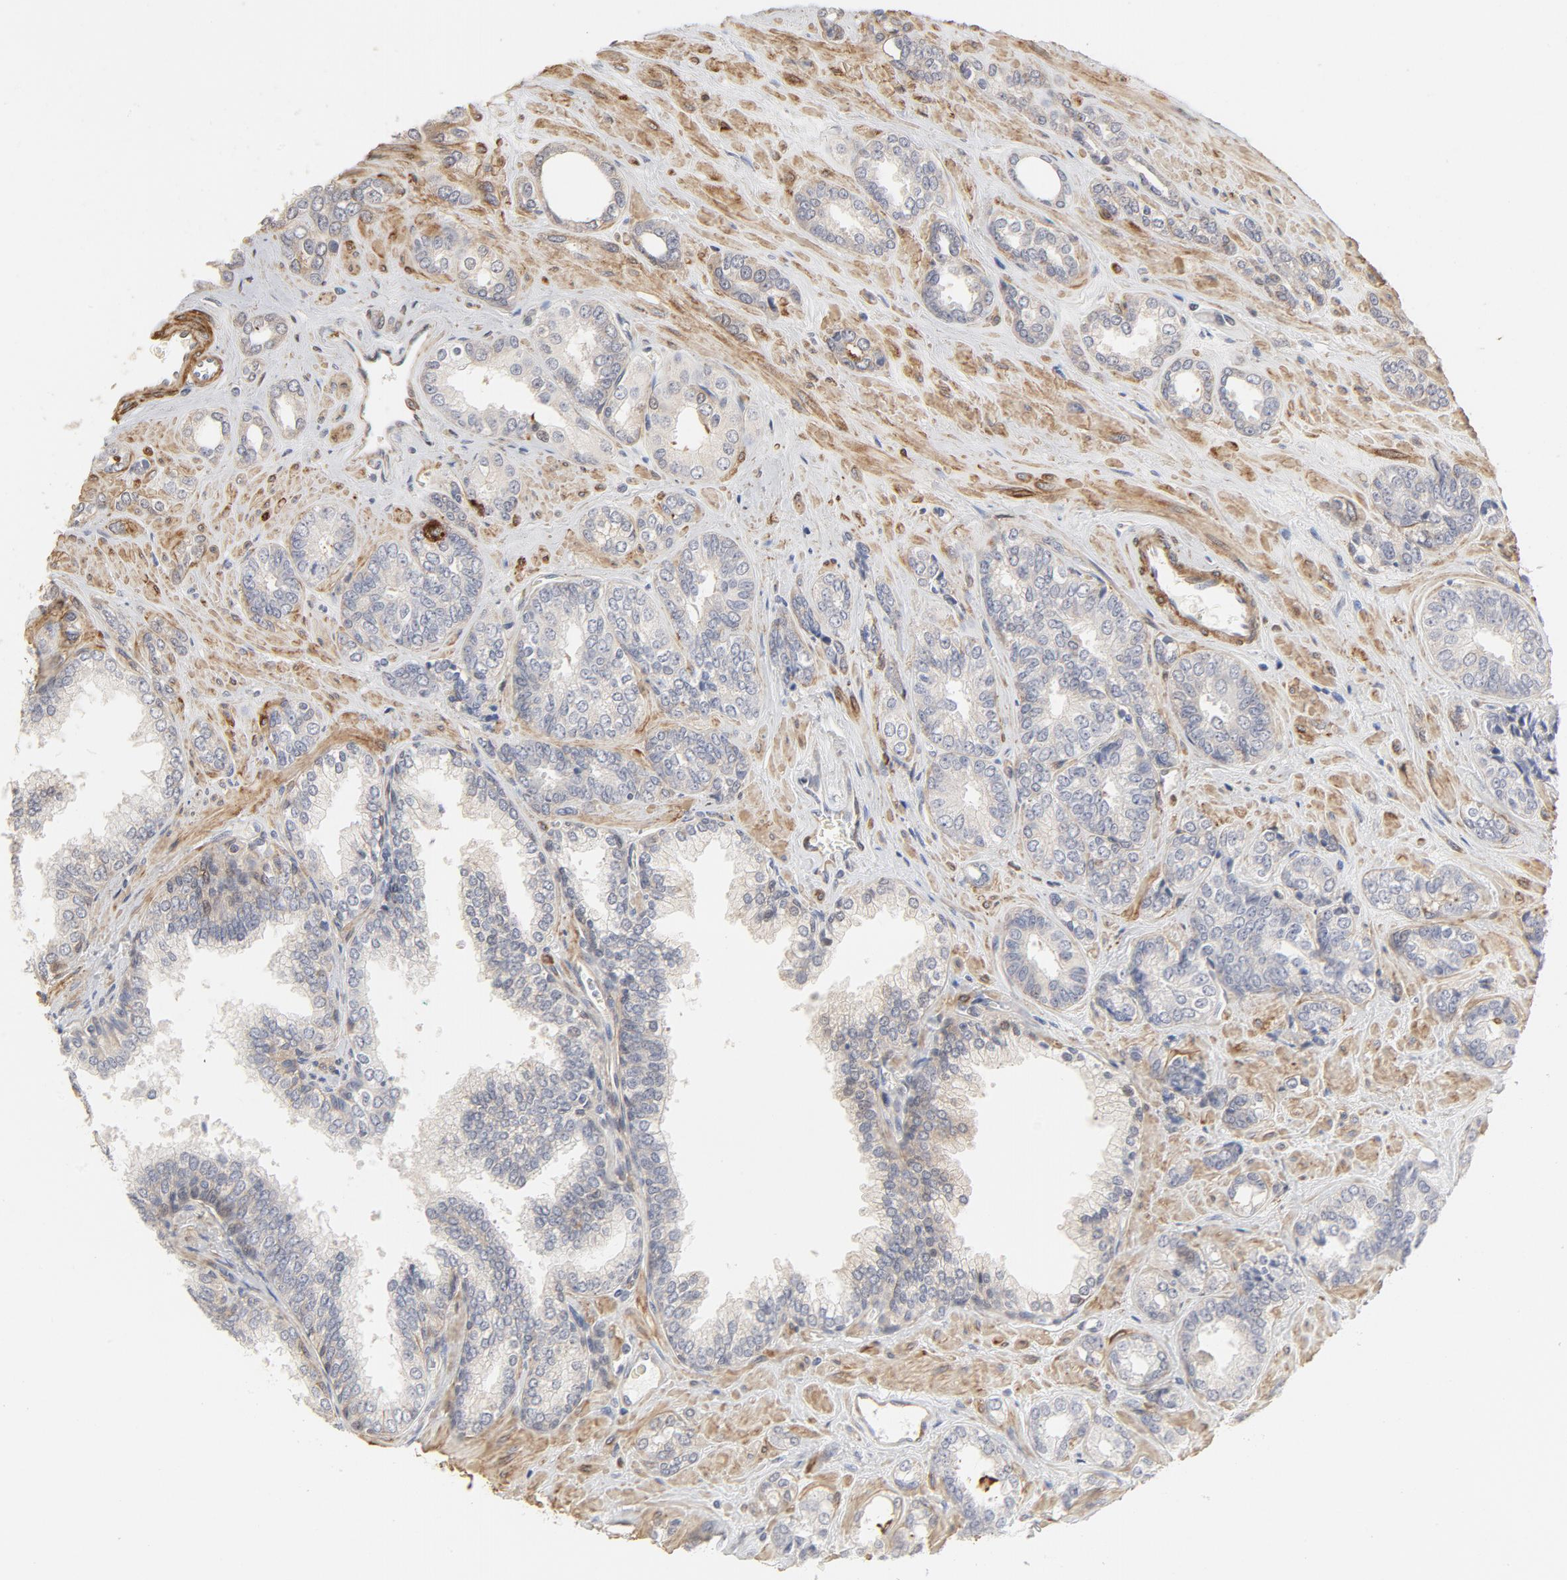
{"staining": {"intensity": "negative", "quantity": "none", "location": "none"}, "tissue": "prostate cancer", "cell_type": "Tumor cells", "image_type": "cancer", "snomed": [{"axis": "morphology", "description": "Adenocarcinoma, High grade"}, {"axis": "topography", "description": "Prostate"}], "caption": "The photomicrograph shows no significant expression in tumor cells of prostate cancer (high-grade adenocarcinoma).", "gene": "MAGED4", "patient": {"sex": "male", "age": 67}}